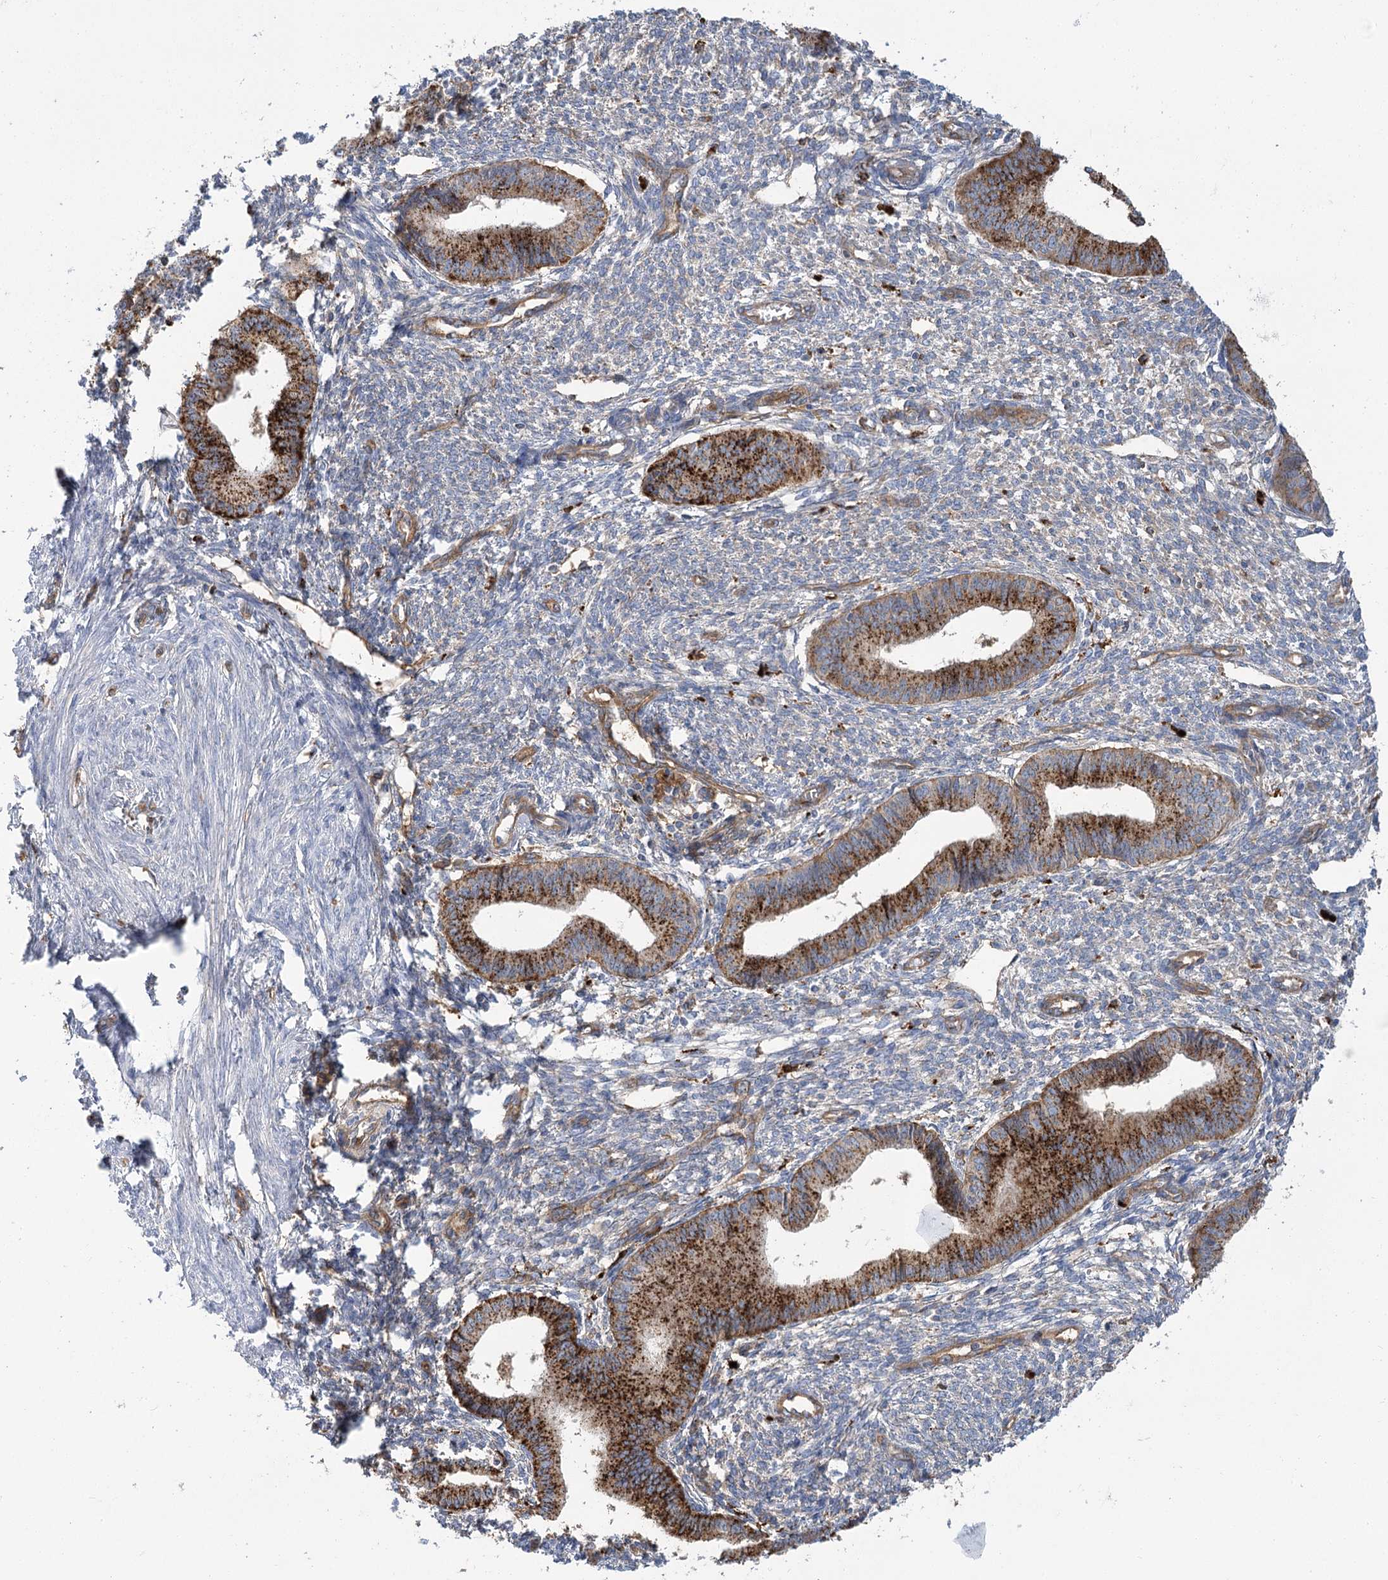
{"staining": {"intensity": "negative", "quantity": "none", "location": "none"}, "tissue": "endometrium", "cell_type": "Cells in endometrial stroma", "image_type": "normal", "snomed": [{"axis": "morphology", "description": "Normal tissue, NOS"}, {"axis": "topography", "description": "Endometrium"}], "caption": "This is an immunohistochemistry image of unremarkable human endometrium. There is no staining in cells in endometrial stroma.", "gene": "GUSB", "patient": {"sex": "female", "age": 46}}